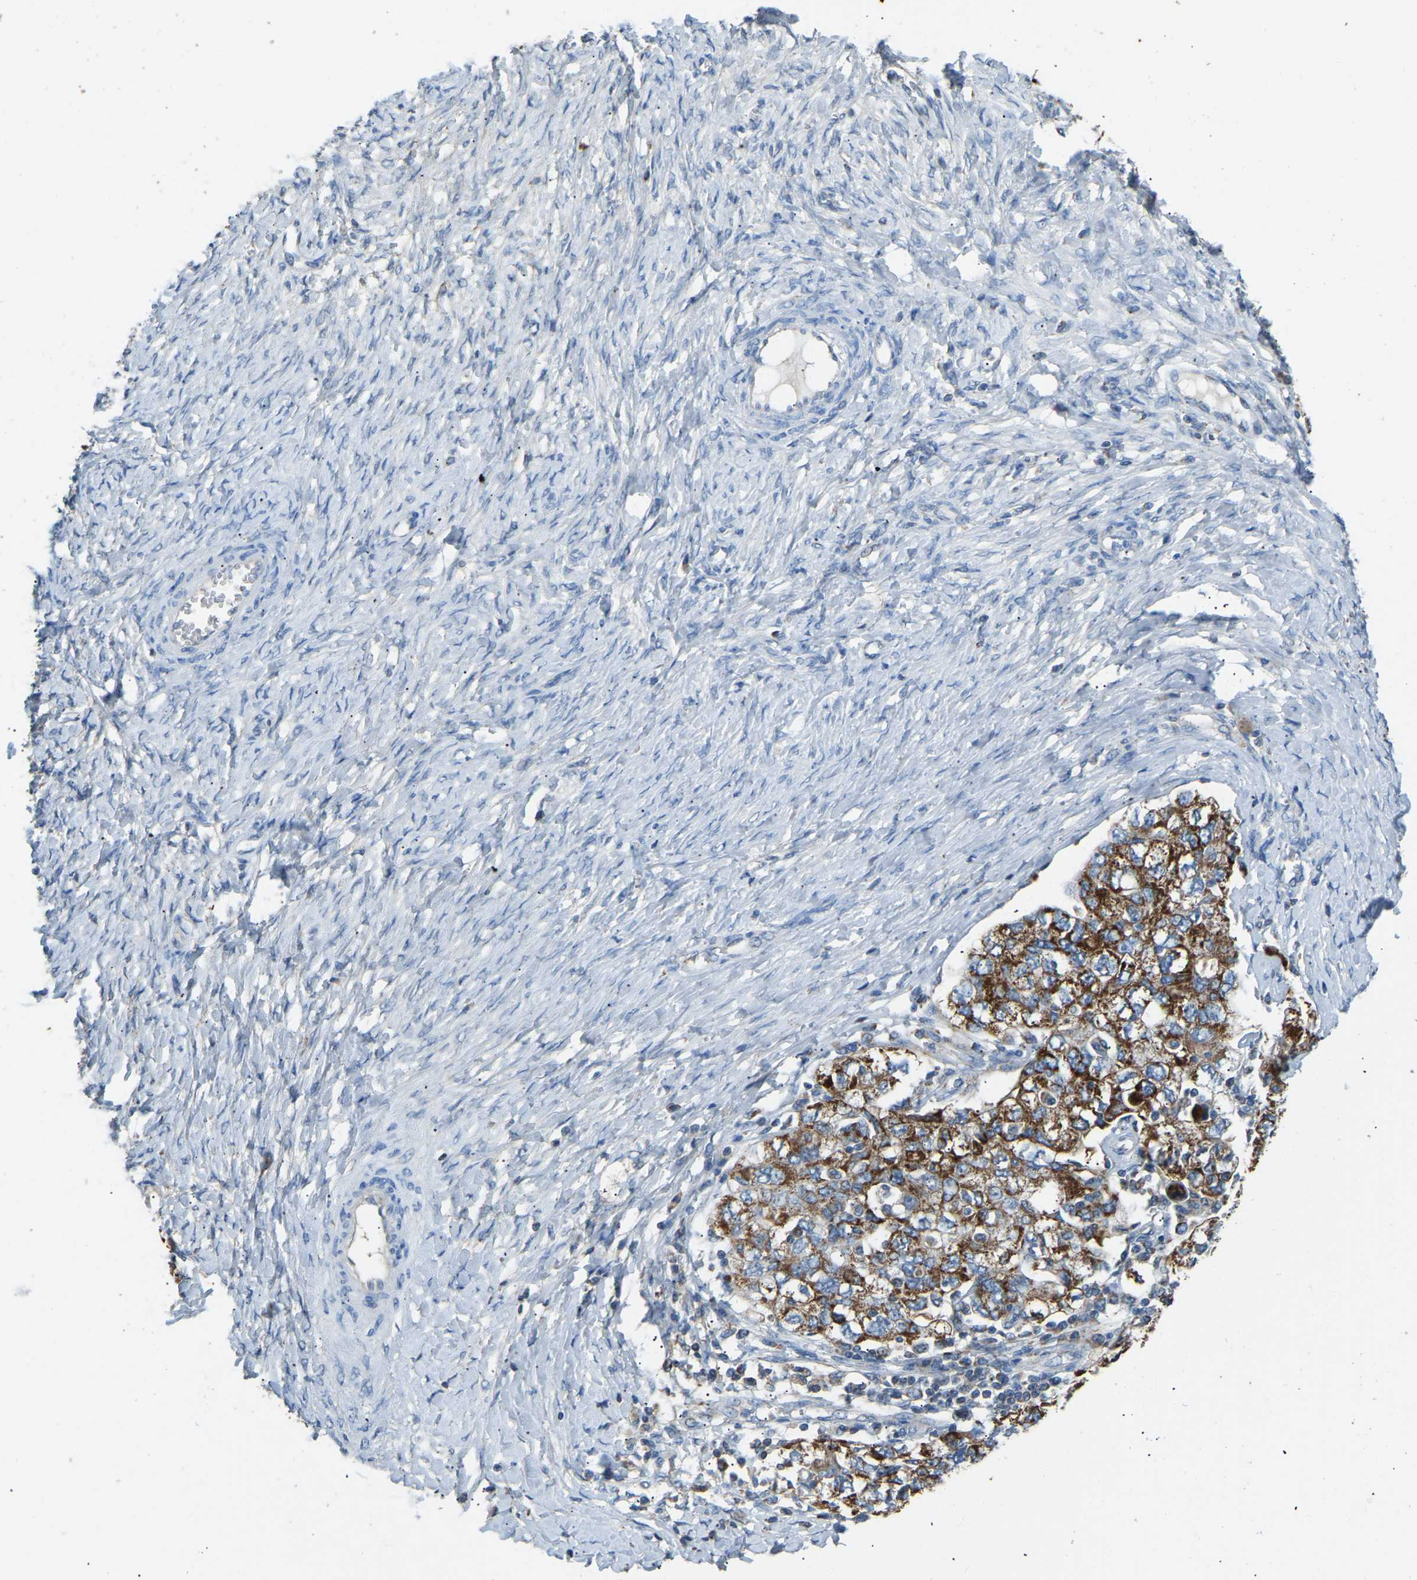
{"staining": {"intensity": "strong", "quantity": ">75%", "location": "cytoplasmic/membranous"}, "tissue": "ovarian cancer", "cell_type": "Tumor cells", "image_type": "cancer", "snomed": [{"axis": "morphology", "description": "Carcinoma, NOS"}, {"axis": "morphology", "description": "Cystadenocarcinoma, serous, NOS"}, {"axis": "topography", "description": "Ovary"}], "caption": "The immunohistochemical stain shows strong cytoplasmic/membranous positivity in tumor cells of ovarian cancer tissue.", "gene": "ZNF200", "patient": {"sex": "female", "age": 69}}